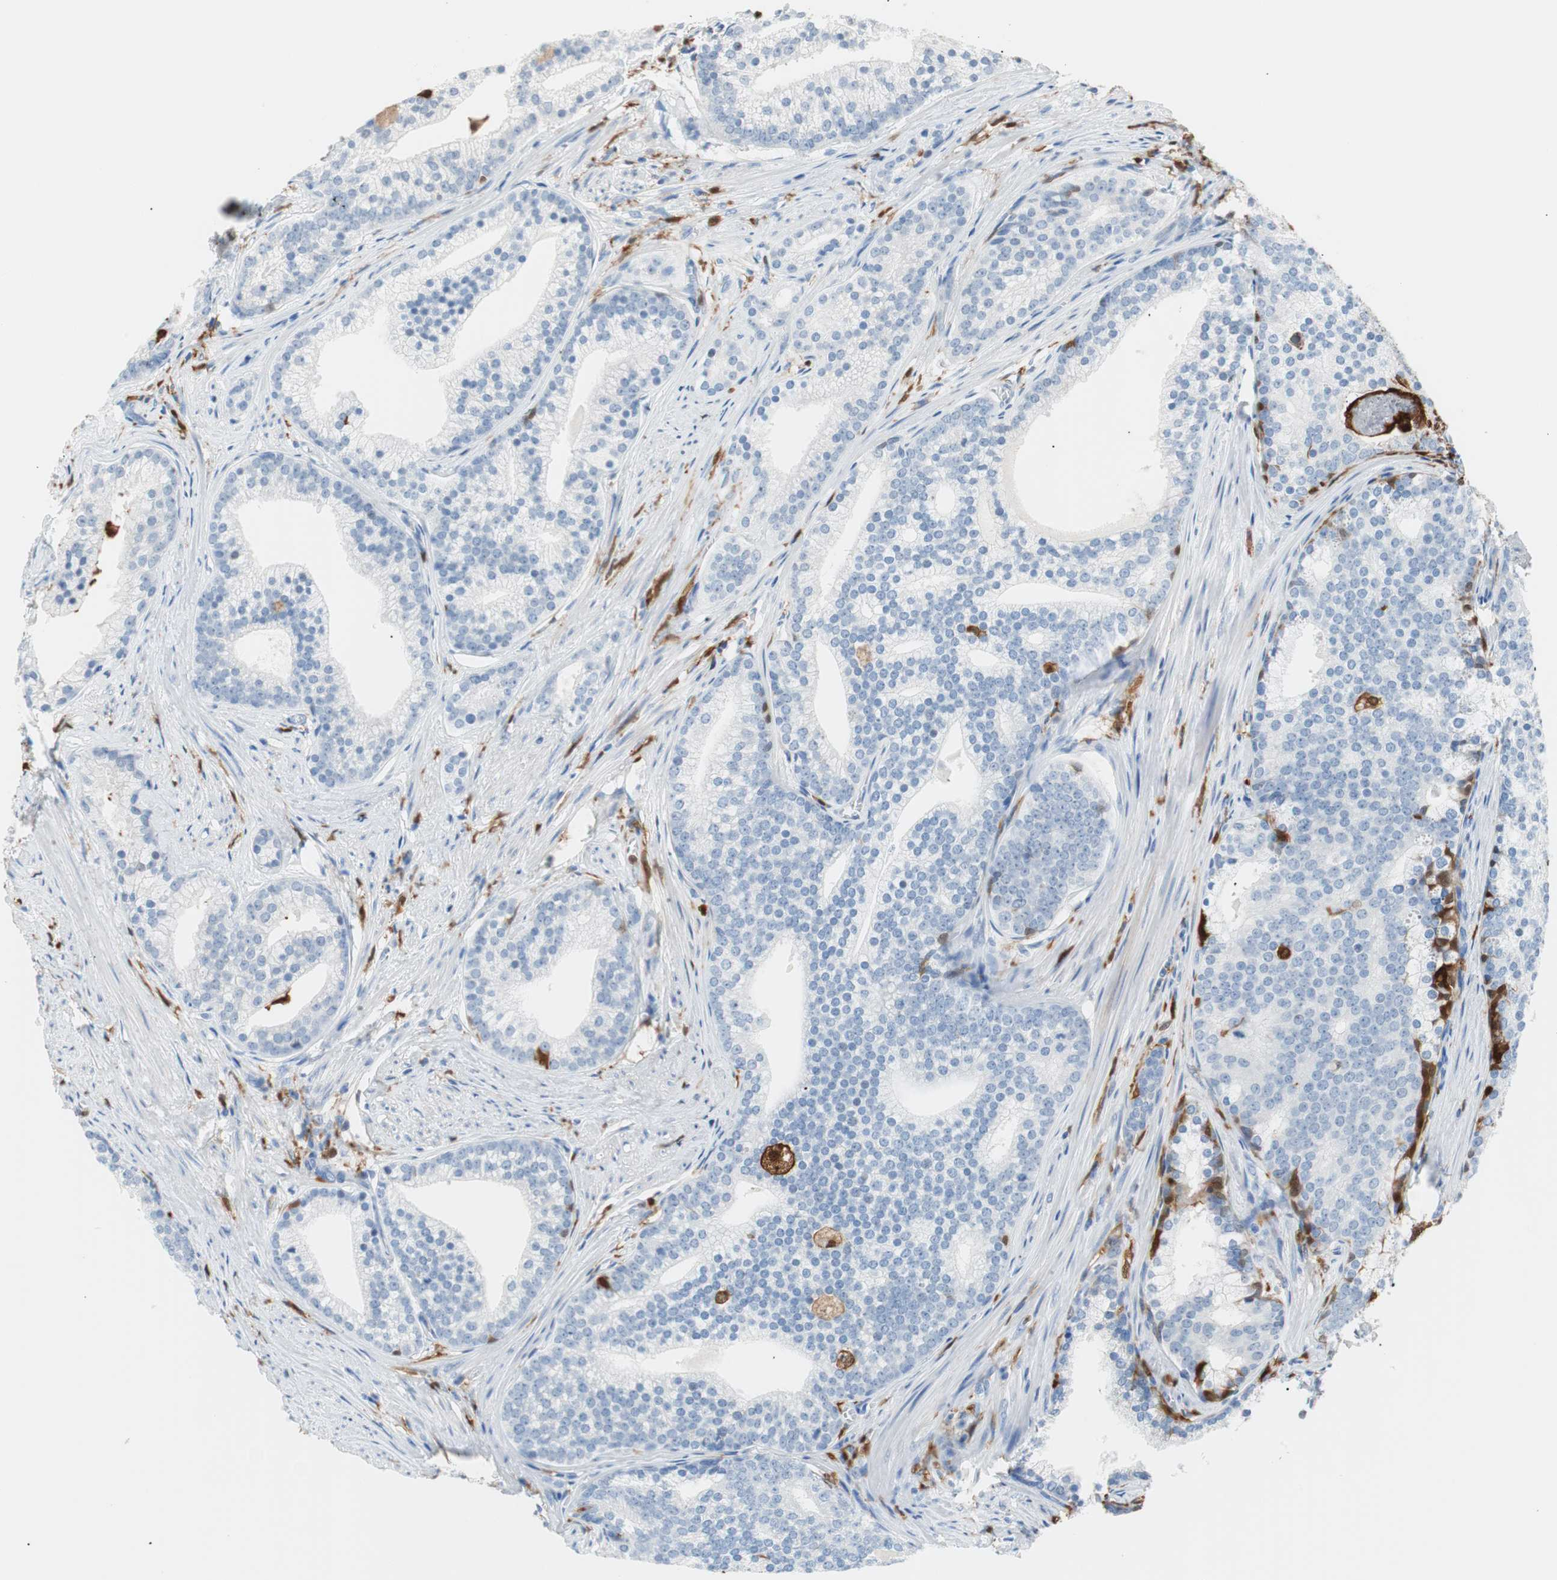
{"staining": {"intensity": "negative", "quantity": "none", "location": "none"}, "tissue": "prostate cancer", "cell_type": "Tumor cells", "image_type": "cancer", "snomed": [{"axis": "morphology", "description": "Adenocarcinoma, Low grade"}, {"axis": "topography", "description": "Prostate"}], "caption": "Immunohistochemistry image of human low-grade adenocarcinoma (prostate) stained for a protein (brown), which exhibits no staining in tumor cells.", "gene": "IL18", "patient": {"sex": "male", "age": 71}}